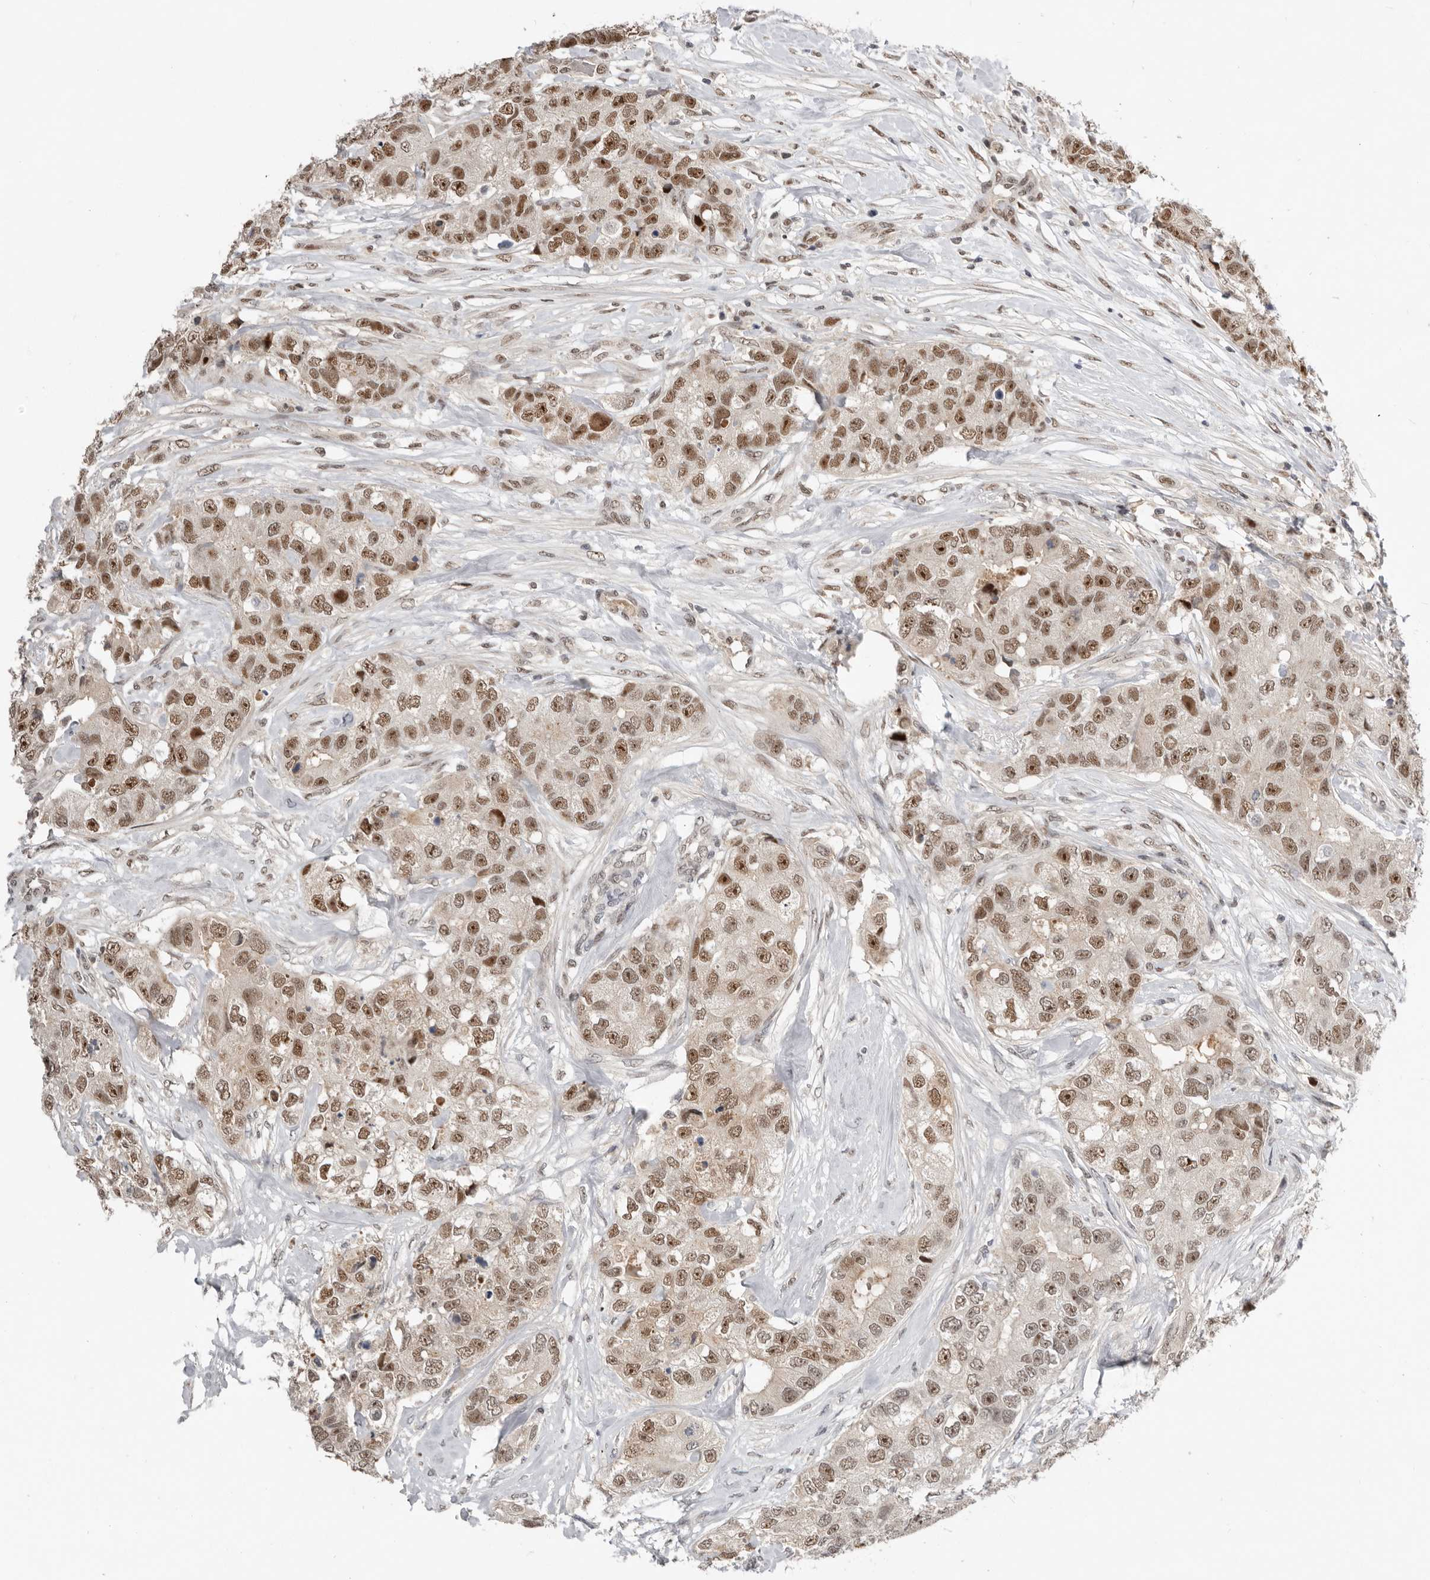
{"staining": {"intensity": "moderate", "quantity": ">75%", "location": "nuclear"}, "tissue": "breast cancer", "cell_type": "Tumor cells", "image_type": "cancer", "snomed": [{"axis": "morphology", "description": "Duct carcinoma"}, {"axis": "topography", "description": "Breast"}], "caption": "Brown immunohistochemical staining in breast cancer exhibits moderate nuclear staining in about >75% of tumor cells.", "gene": "BRCA2", "patient": {"sex": "female", "age": 62}}